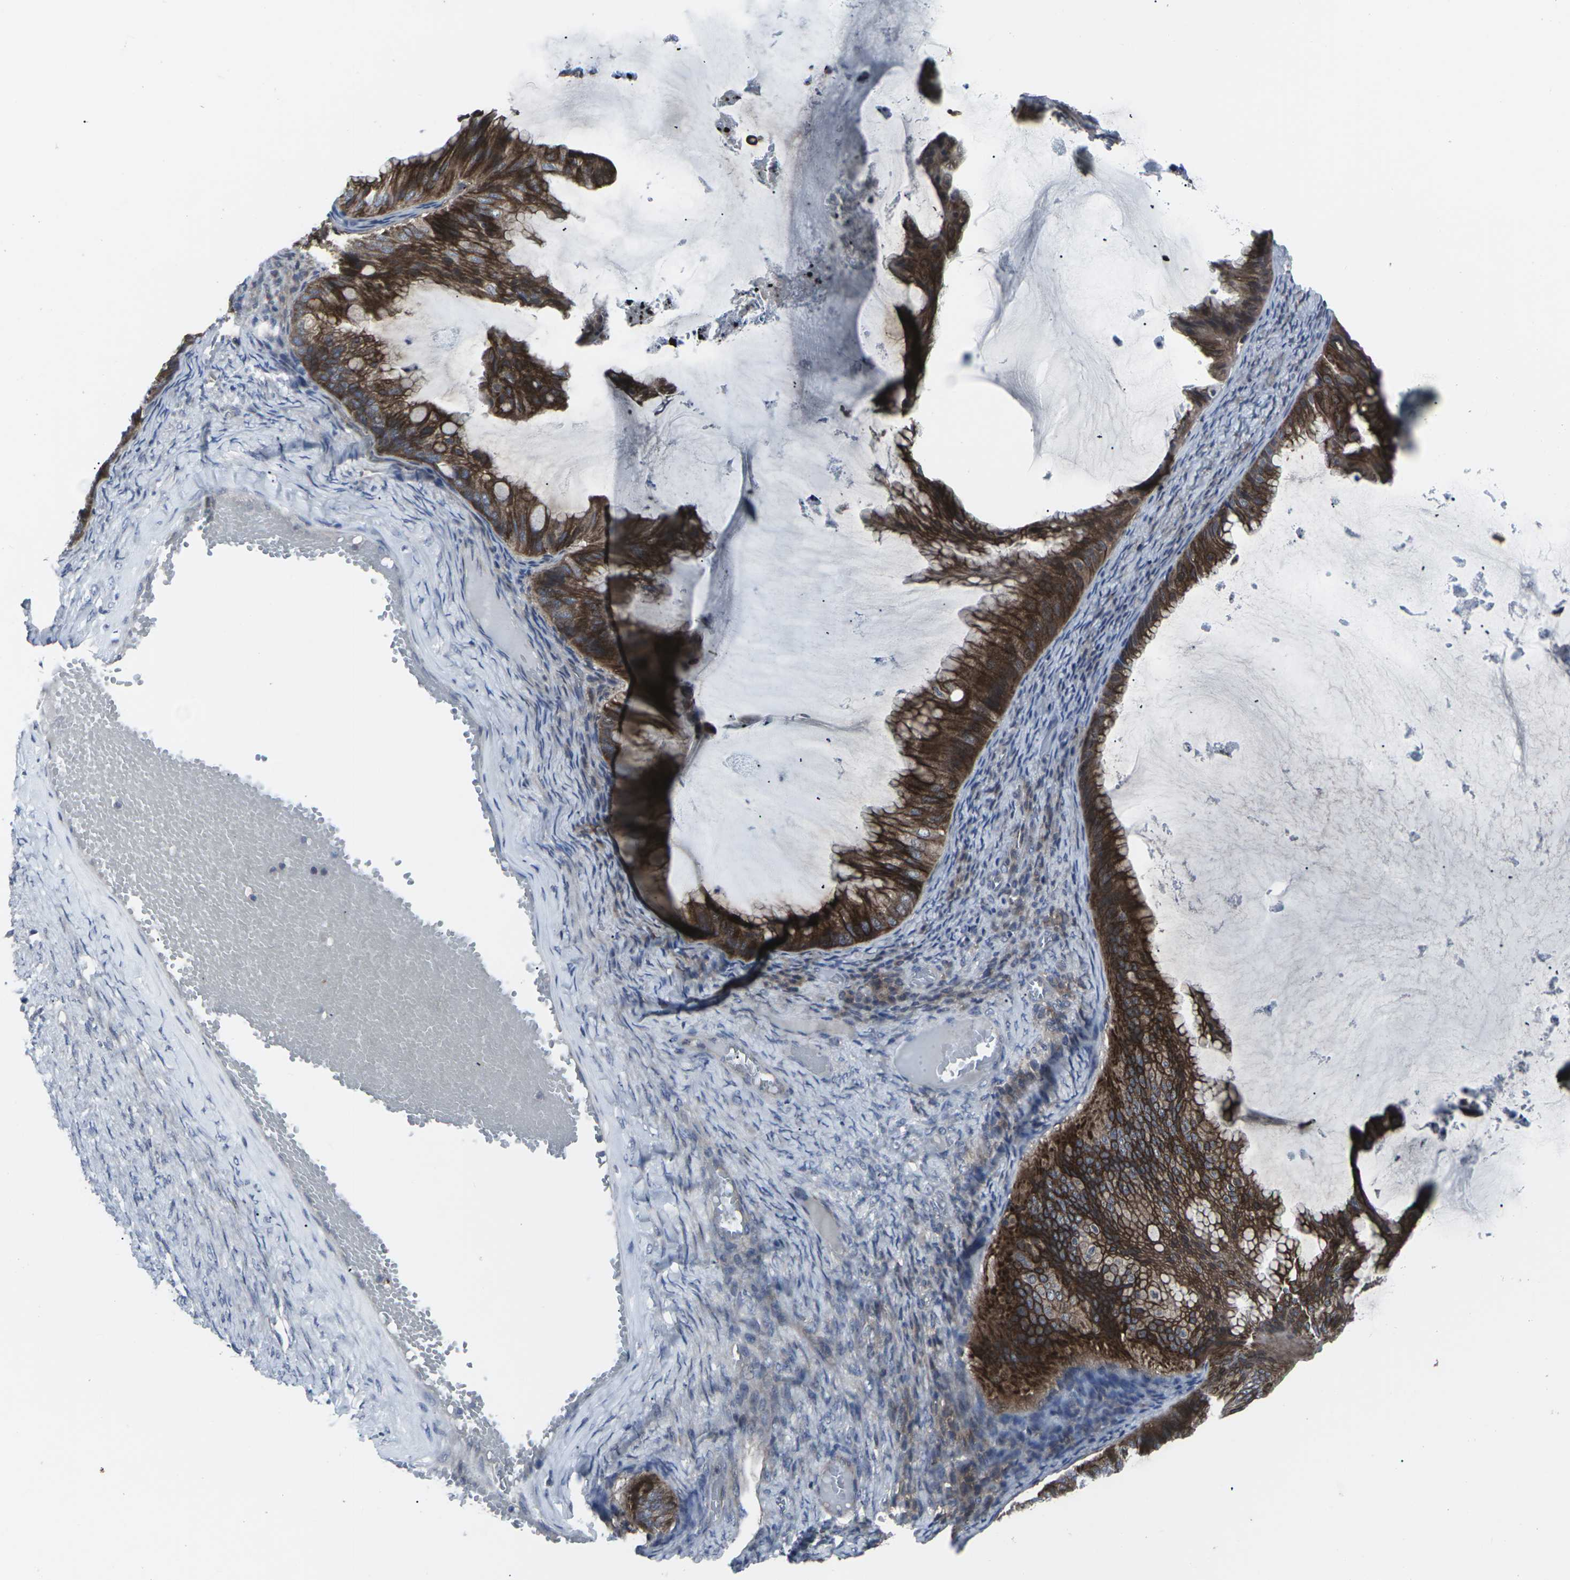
{"staining": {"intensity": "strong", "quantity": ">75%", "location": "cytoplasmic/membranous"}, "tissue": "ovarian cancer", "cell_type": "Tumor cells", "image_type": "cancer", "snomed": [{"axis": "morphology", "description": "Cystadenocarcinoma, mucinous, NOS"}, {"axis": "topography", "description": "Ovary"}], "caption": "Ovarian mucinous cystadenocarcinoma stained with IHC reveals strong cytoplasmic/membranous staining in approximately >75% of tumor cells. (Stains: DAB (3,3'-diaminobenzidine) in brown, nuclei in blue, Microscopy: brightfield microscopy at high magnification).", "gene": "HPRT1", "patient": {"sex": "female", "age": 61}}